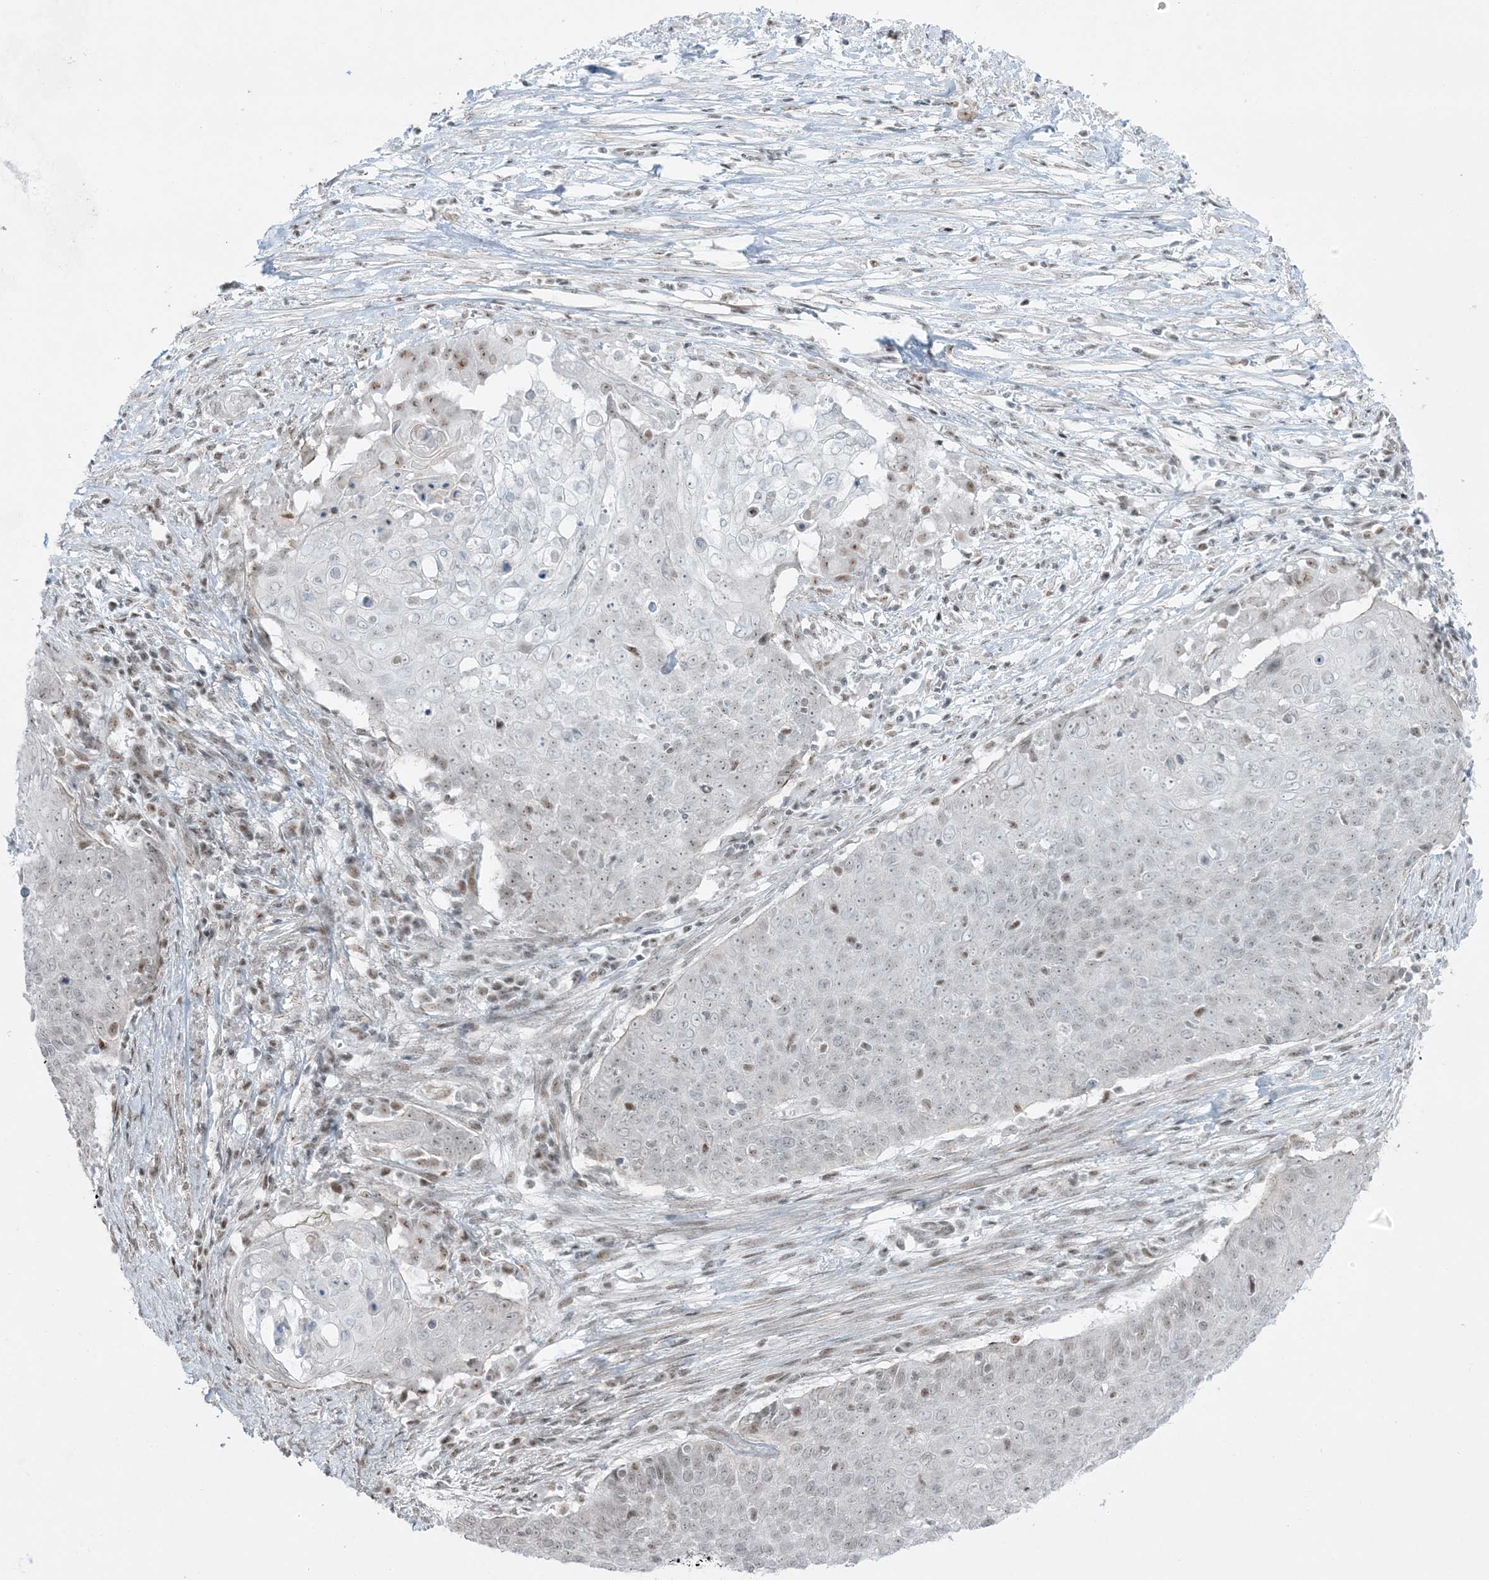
{"staining": {"intensity": "negative", "quantity": "none", "location": "none"}, "tissue": "cervical cancer", "cell_type": "Tumor cells", "image_type": "cancer", "snomed": [{"axis": "morphology", "description": "Squamous cell carcinoma, NOS"}, {"axis": "topography", "description": "Cervix"}], "caption": "IHC image of human cervical squamous cell carcinoma stained for a protein (brown), which displays no expression in tumor cells. (DAB immunohistochemistry (IHC) with hematoxylin counter stain).", "gene": "ZNF787", "patient": {"sex": "female", "age": 39}}